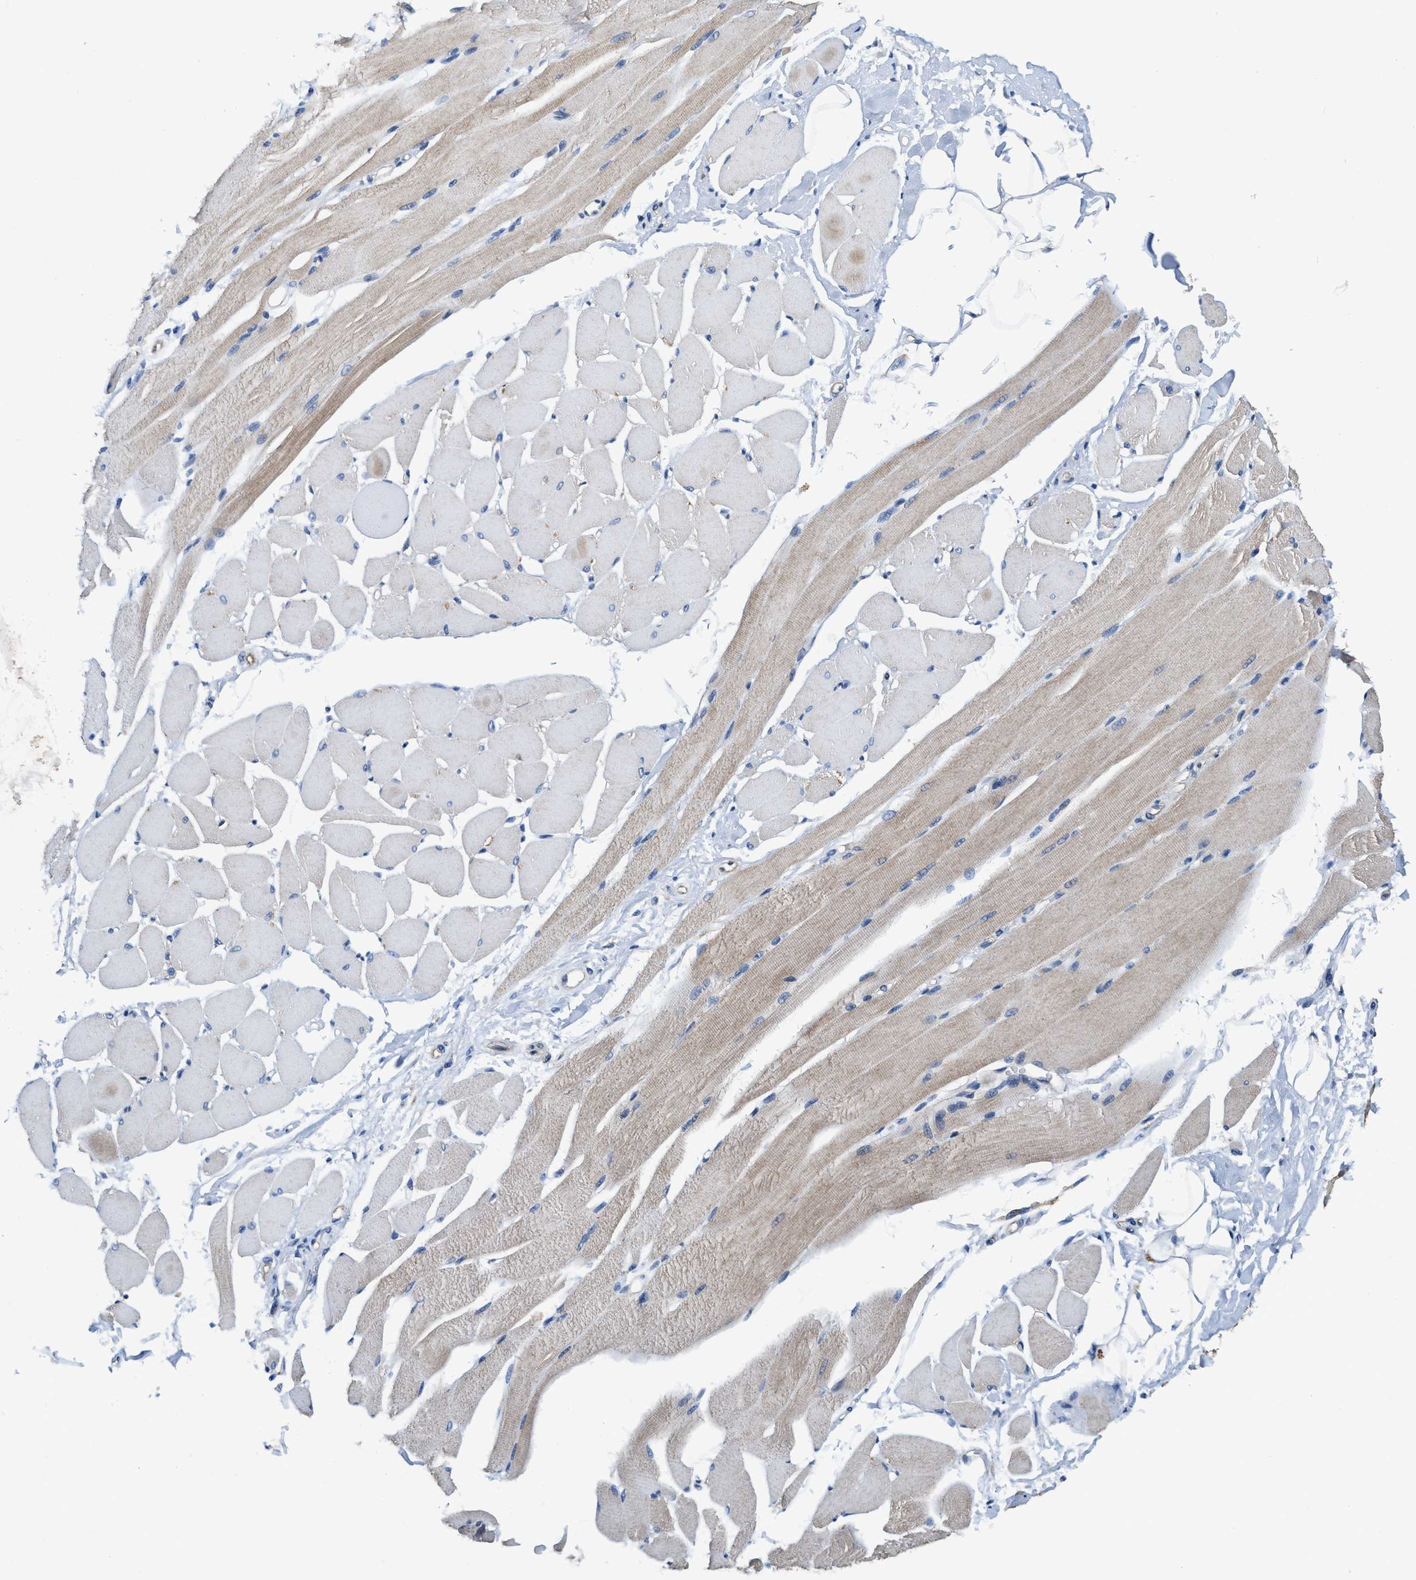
{"staining": {"intensity": "weak", "quantity": ">75%", "location": "cytoplasmic/membranous"}, "tissue": "skeletal muscle", "cell_type": "Myocytes", "image_type": "normal", "snomed": [{"axis": "morphology", "description": "Normal tissue, NOS"}, {"axis": "topography", "description": "Skeletal muscle"}, {"axis": "topography", "description": "Peripheral nerve tissue"}], "caption": "Approximately >75% of myocytes in benign human skeletal muscle show weak cytoplasmic/membranous protein positivity as visualized by brown immunohistochemical staining.", "gene": "PEG10", "patient": {"sex": "female", "age": 84}}